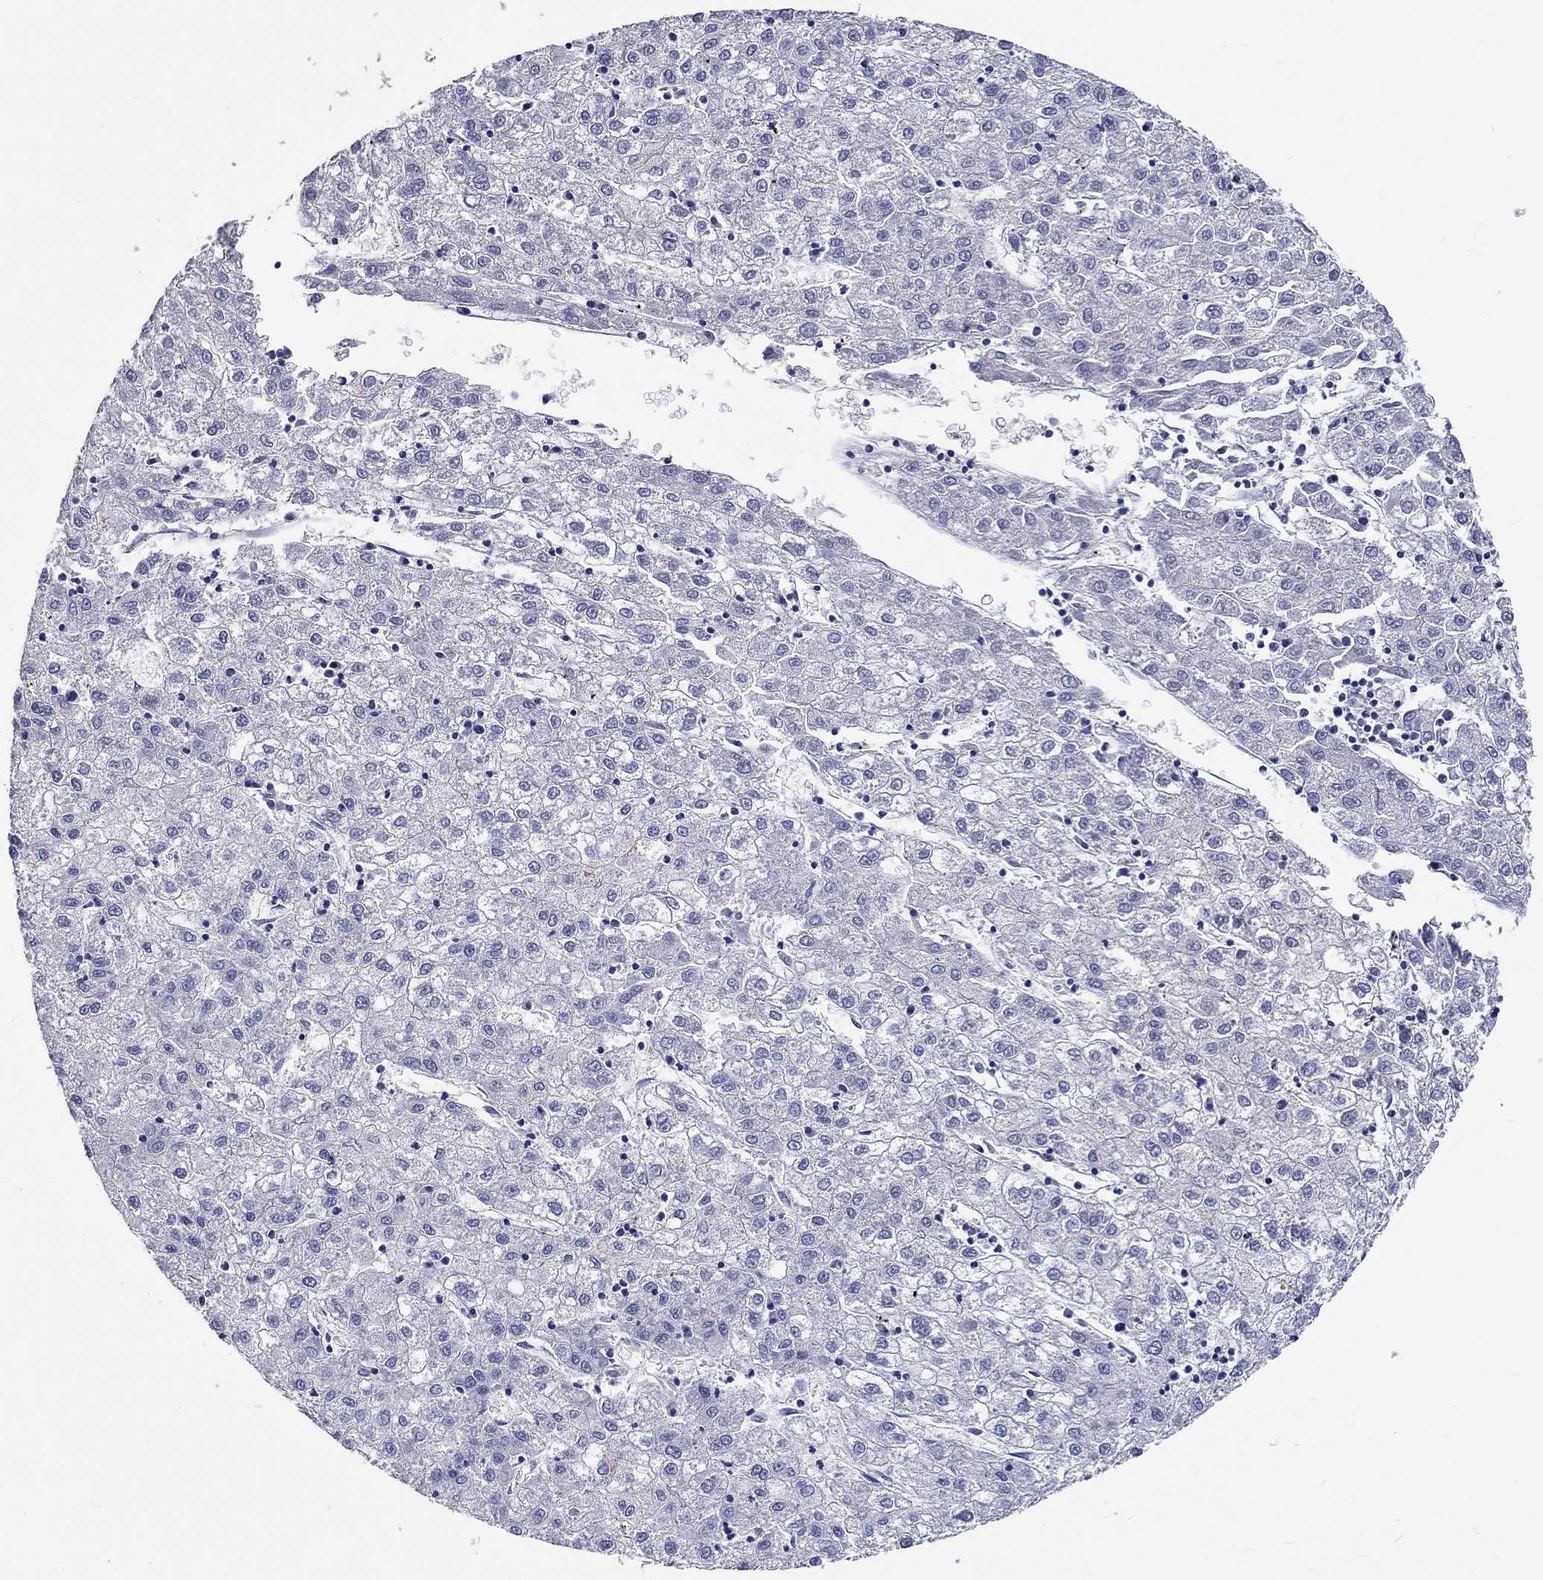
{"staining": {"intensity": "negative", "quantity": "none", "location": "none"}, "tissue": "liver cancer", "cell_type": "Tumor cells", "image_type": "cancer", "snomed": [{"axis": "morphology", "description": "Carcinoma, Hepatocellular, NOS"}, {"axis": "topography", "description": "Liver"}], "caption": "The image reveals no significant staining in tumor cells of hepatocellular carcinoma (liver).", "gene": "GRIN1", "patient": {"sex": "male", "age": 72}}